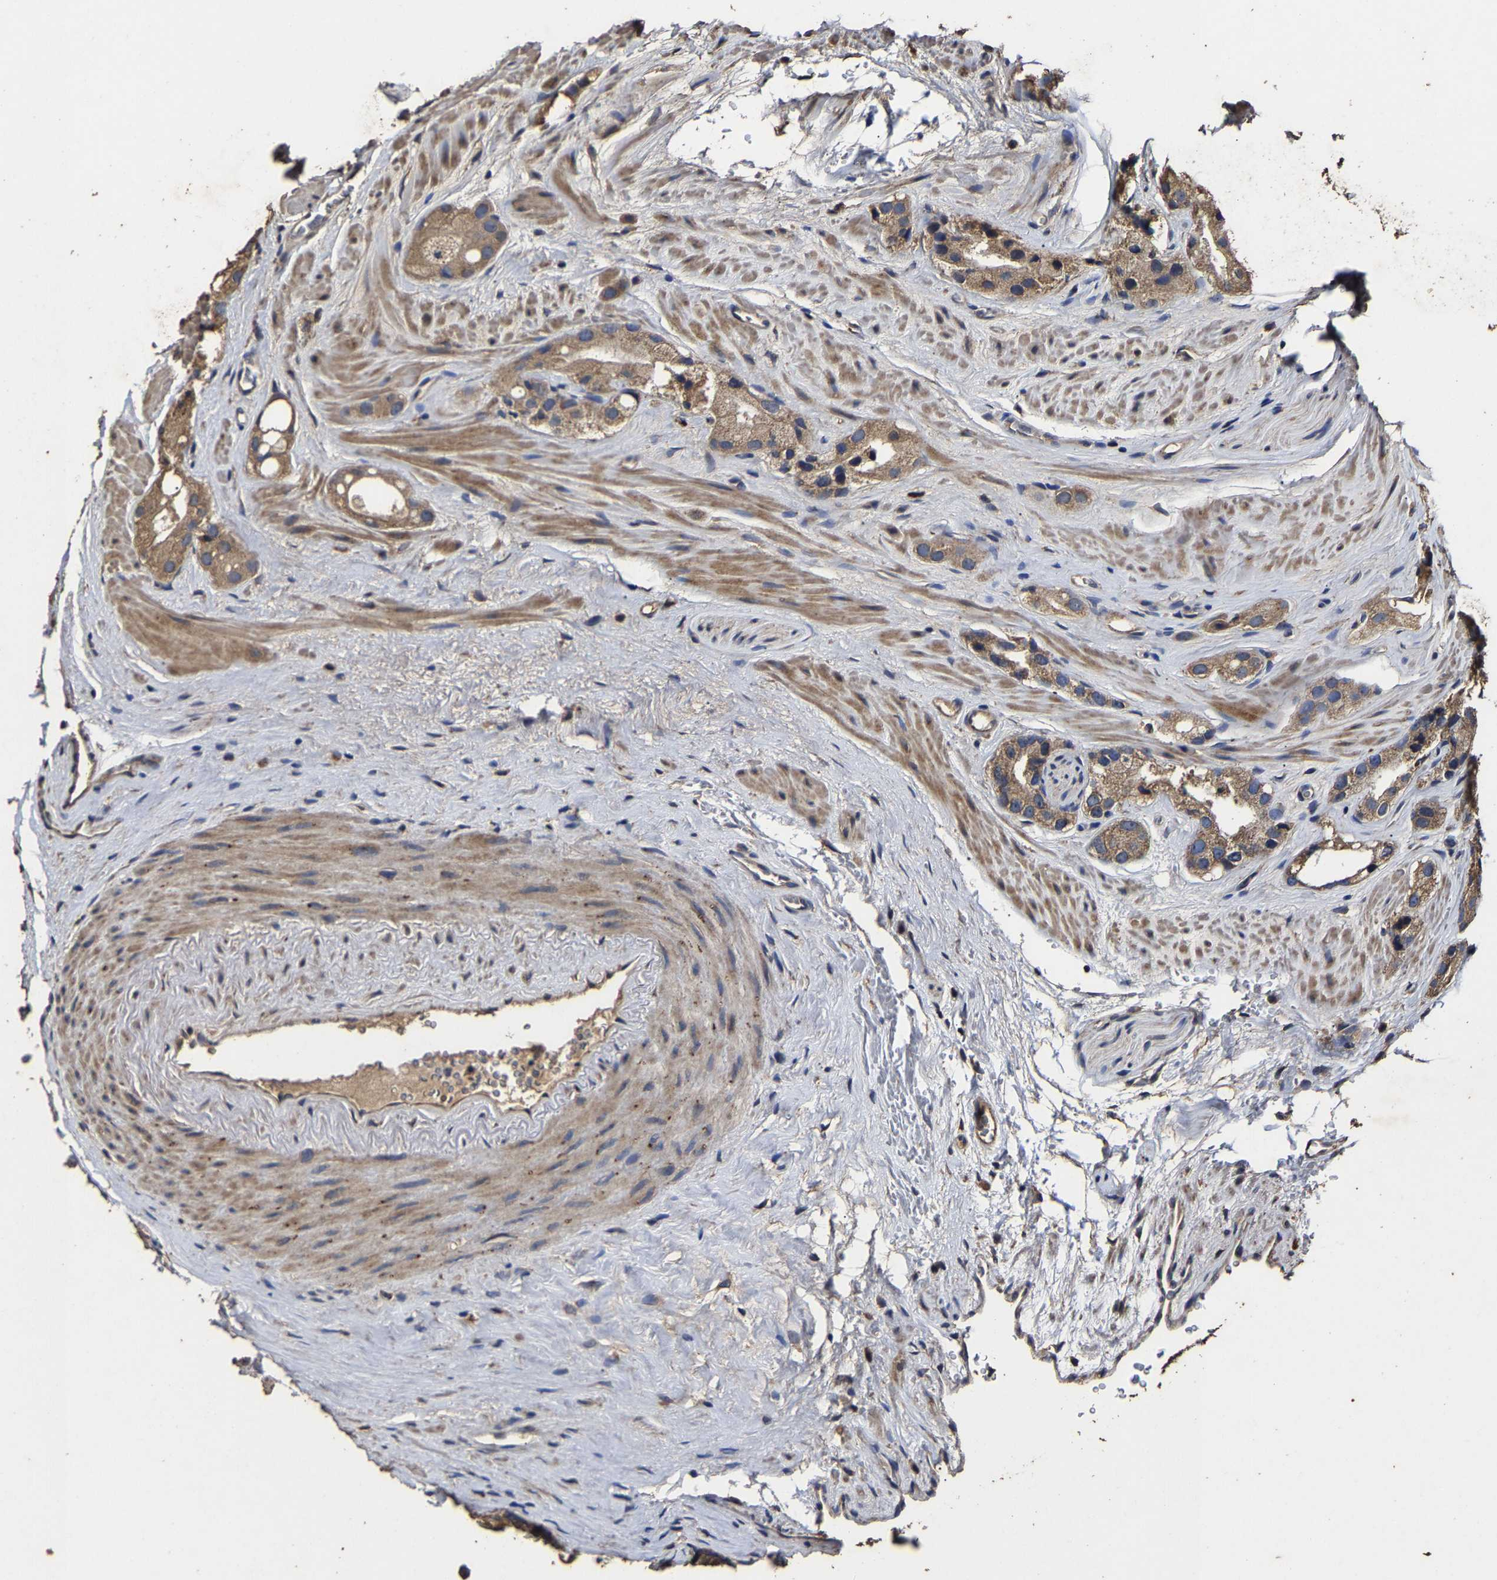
{"staining": {"intensity": "moderate", "quantity": ">75%", "location": "cytoplasmic/membranous"}, "tissue": "prostate cancer", "cell_type": "Tumor cells", "image_type": "cancer", "snomed": [{"axis": "morphology", "description": "Adenocarcinoma, High grade"}, {"axis": "topography", "description": "Prostate"}], "caption": "Immunohistochemistry histopathology image of neoplastic tissue: prostate cancer (high-grade adenocarcinoma) stained using immunohistochemistry demonstrates medium levels of moderate protein expression localized specifically in the cytoplasmic/membranous of tumor cells, appearing as a cytoplasmic/membranous brown color.", "gene": "PPM1K", "patient": {"sex": "male", "age": 63}}